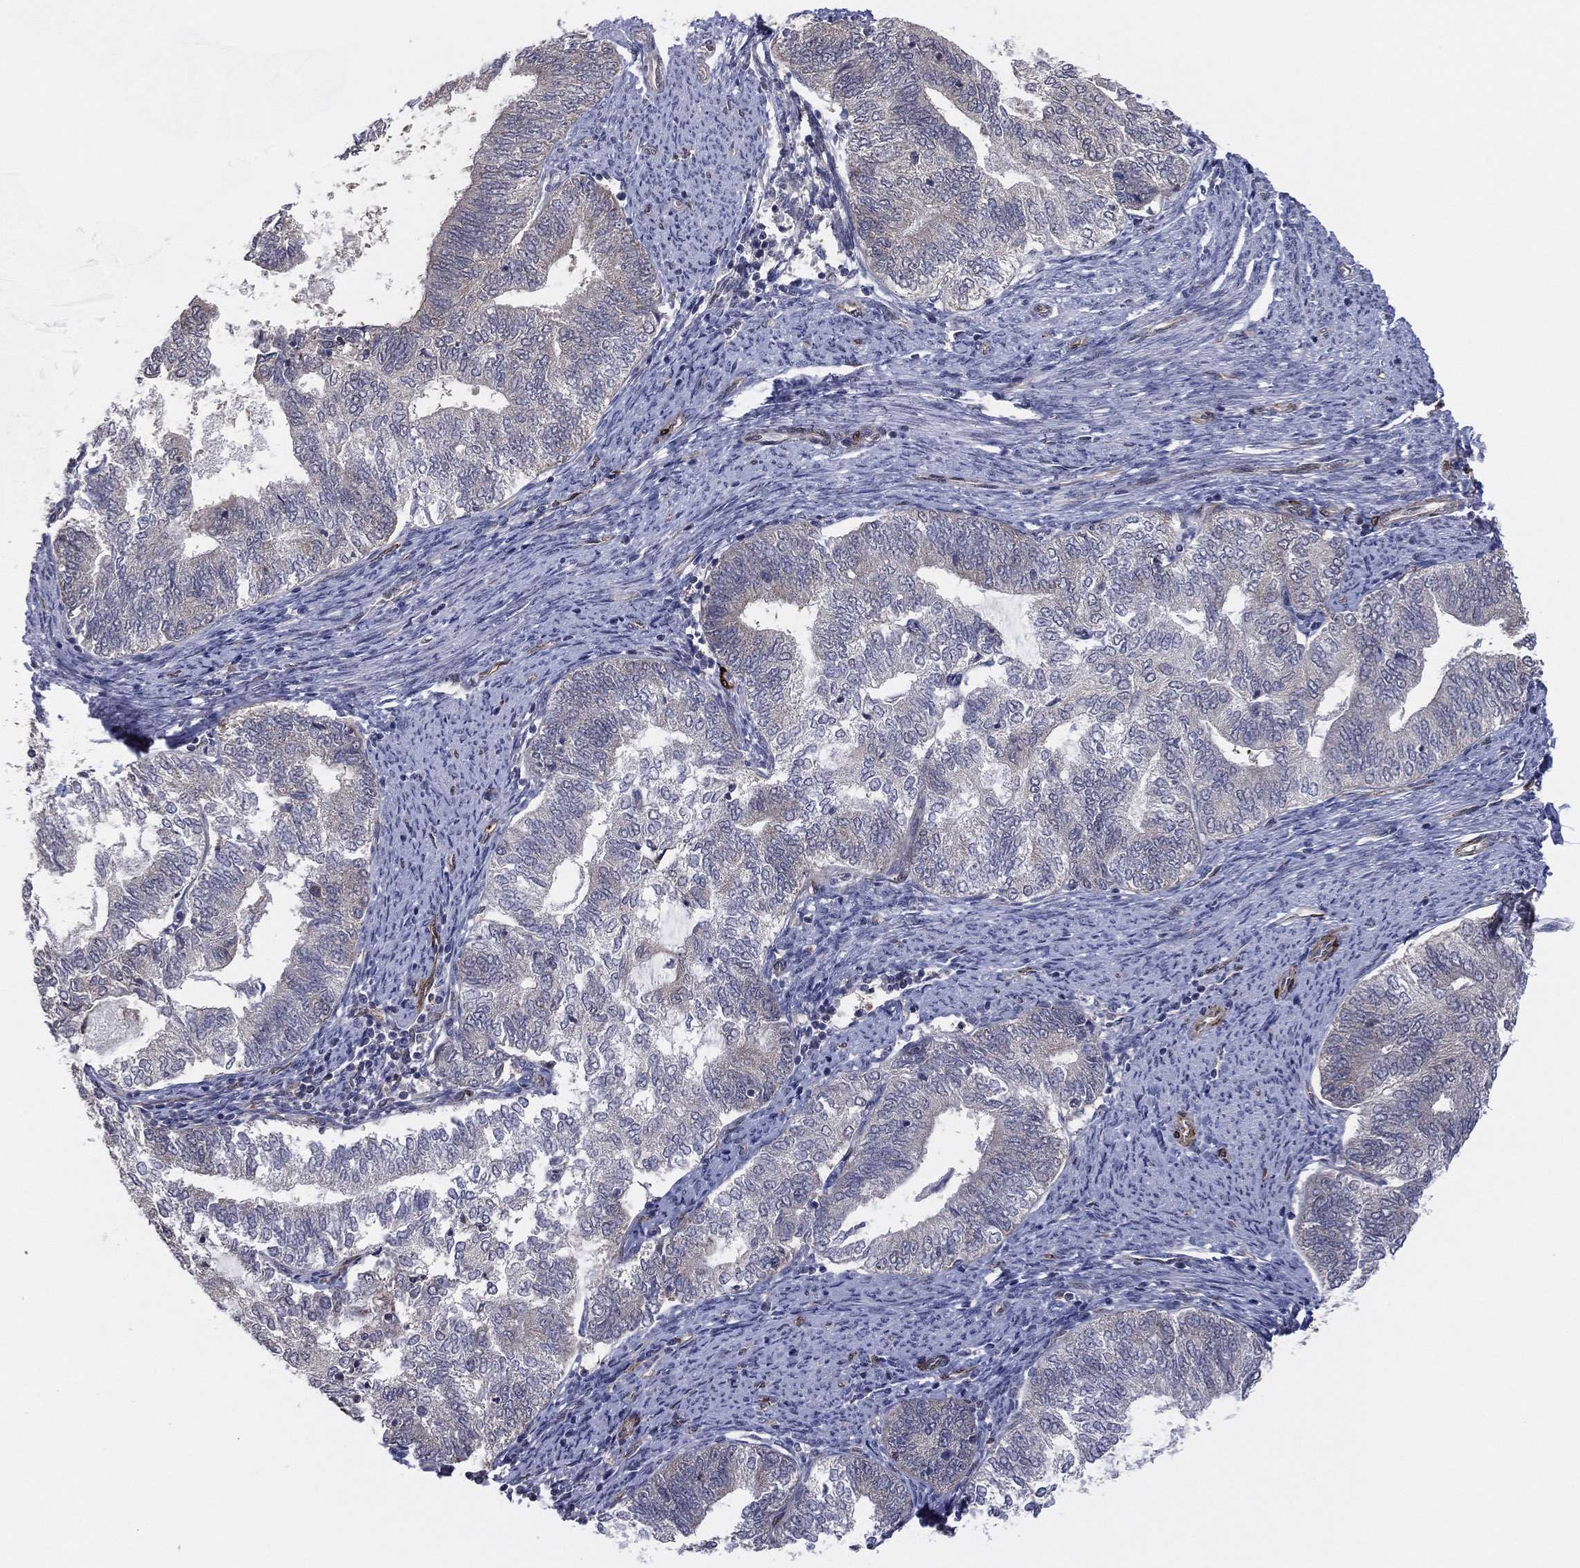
{"staining": {"intensity": "negative", "quantity": "none", "location": "none"}, "tissue": "endometrial cancer", "cell_type": "Tumor cells", "image_type": "cancer", "snomed": [{"axis": "morphology", "description": "Adenocarcinoma, NOS"}, {"axis": "topography", "description": "Endometrium"}], "caption": "DAB (3,3'-diaminobenzidine) immunohistochemical staining of endometrial cancer shows no significant positivity in tumor cells.", "gene": "SNCG", "patient": {"sex": "female", "age": 65}}